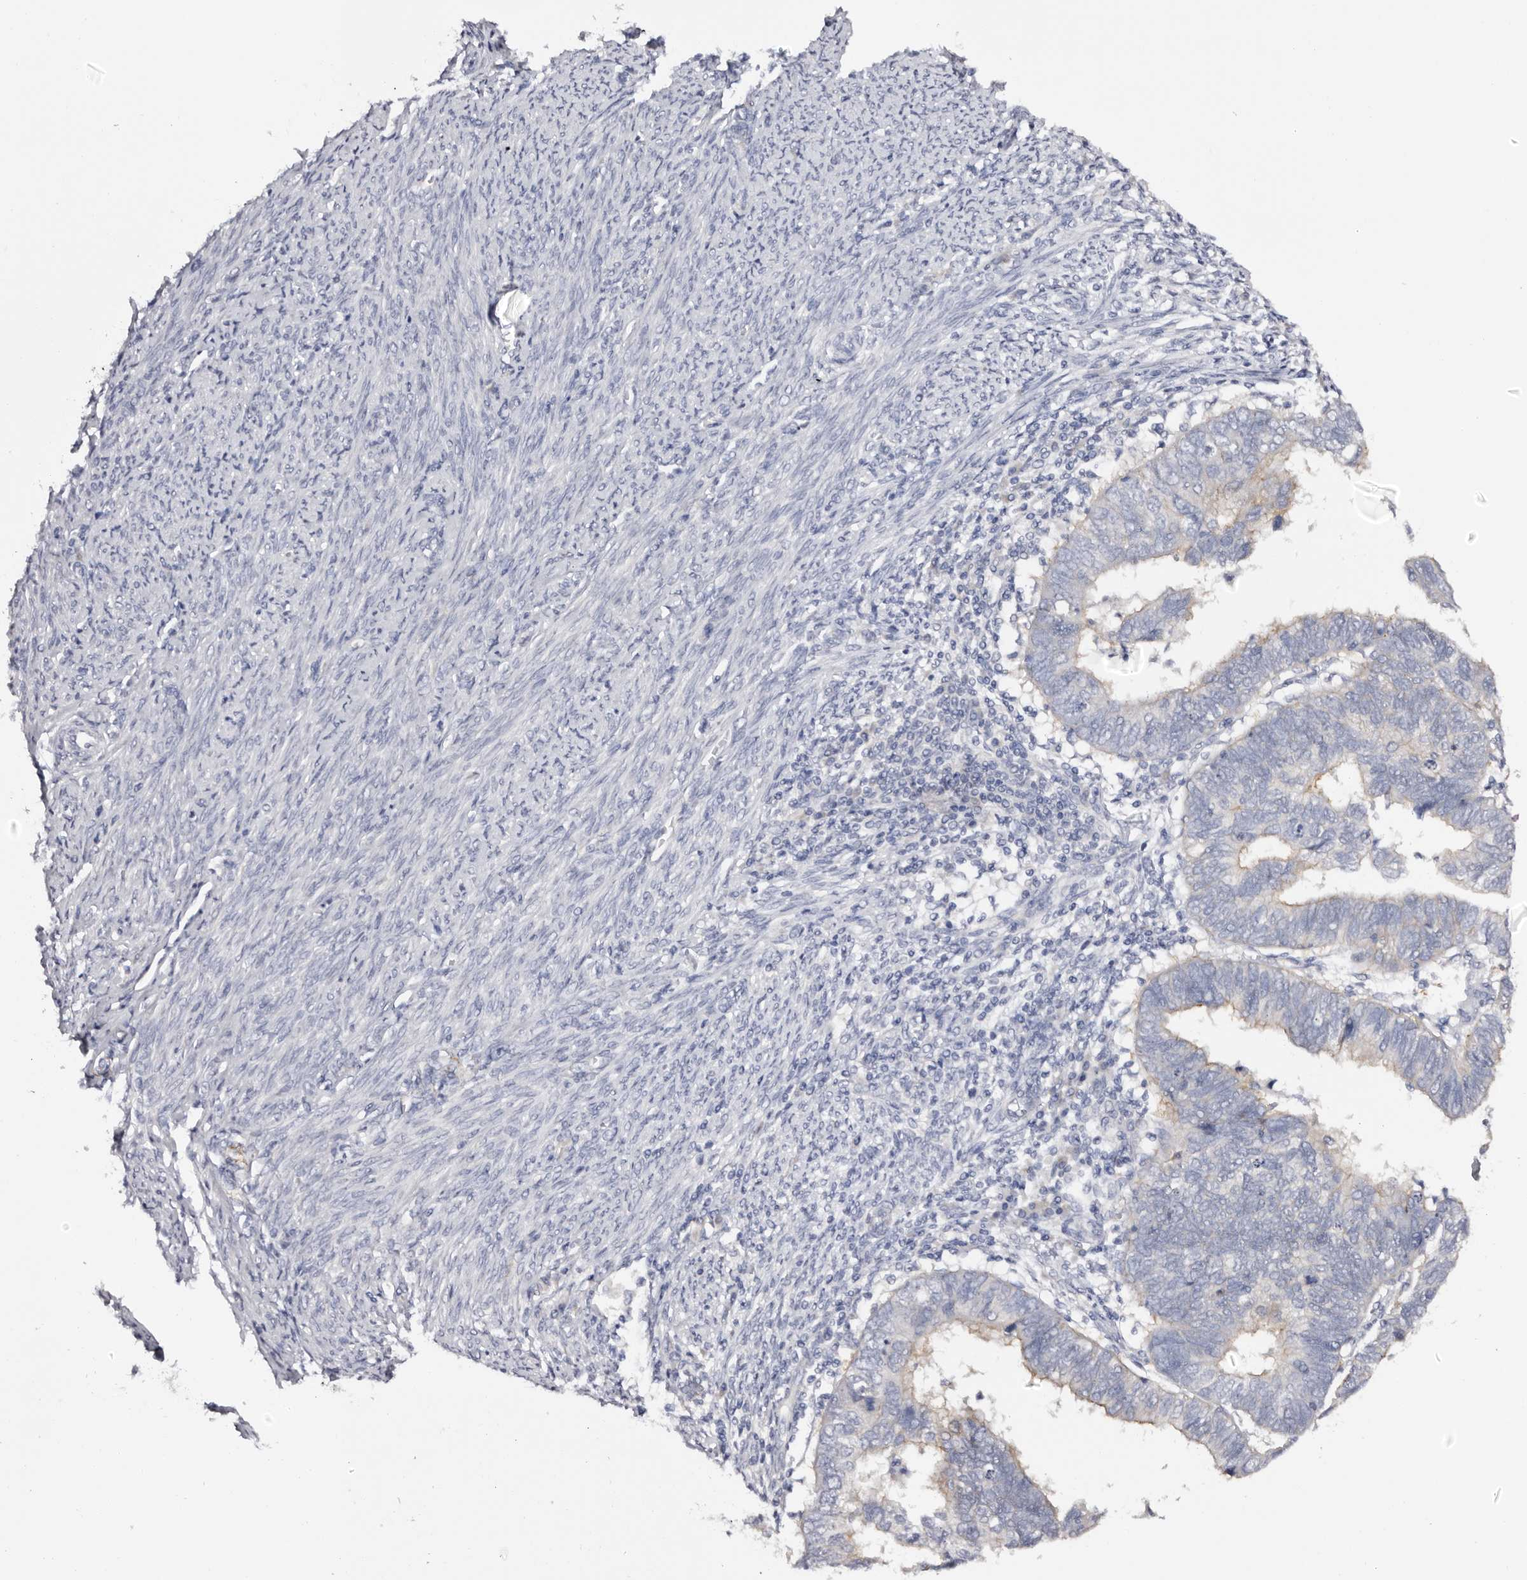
{"staining": {"intensity": "negative", "quantity": "none", "location": "none"}, "tissue": "endometrial cancer", "cell_type": "Tumor cells", "image_type": "cancer", "snomed": [{"axis": "morphology", "description": "Adenocarcinoma, NOS"}, {"axis": "topography", "description": "Uterus"}], "caption": "Immunohistochemical staining of human endometrial cancer shows no significant expression in tumor cells. (Immunohistochemistry (ihc), brightfield microscopy, high magnification).", "gene": "ROM1", "patient": {"sex": "female", "age": 77}}